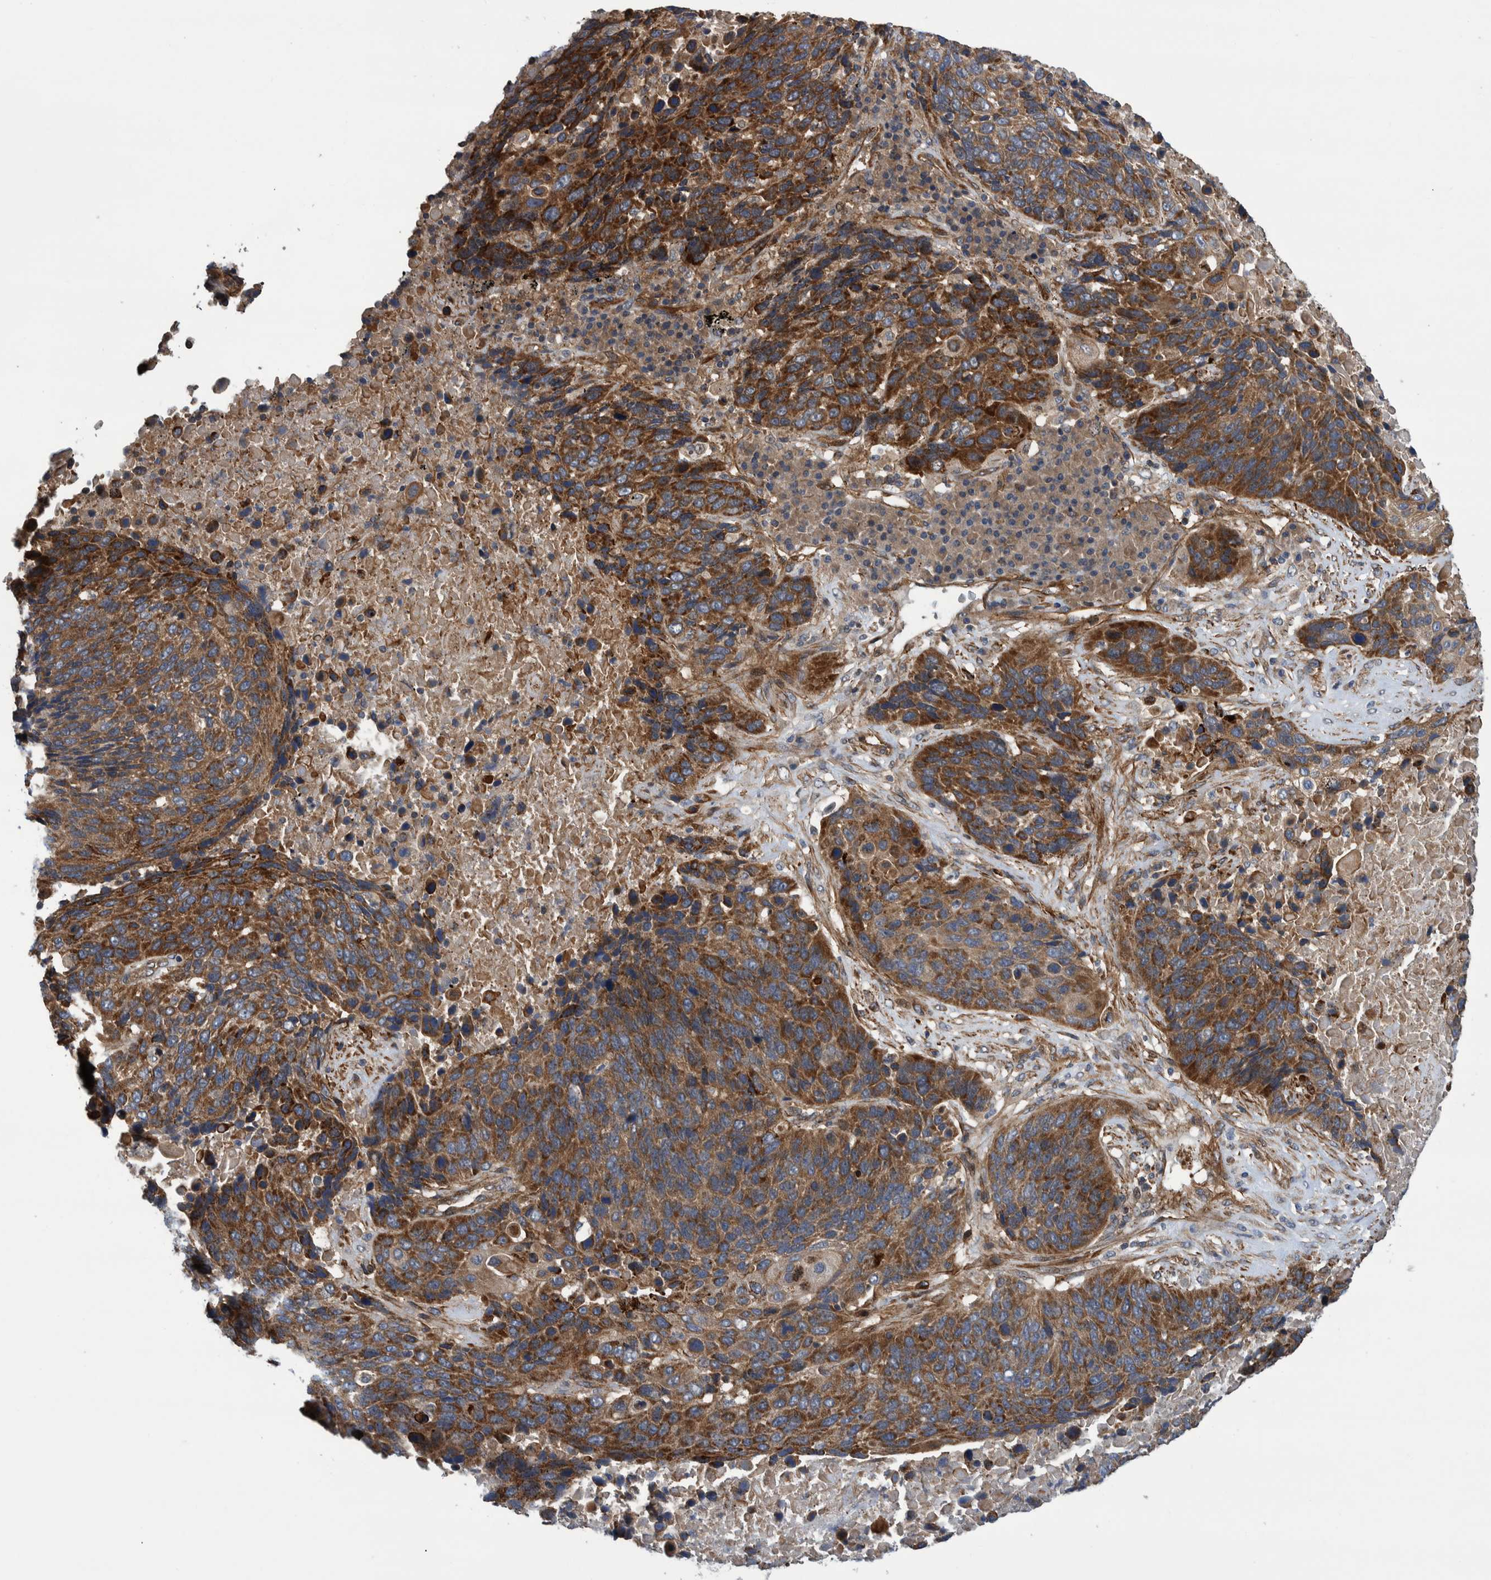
{"staining": {"intensity": "strong", "quantity": ">75%", "location": "cytoplasmic/membranous"}, "tissue": "lung cancer", "cell_type": "Tumor cells", "image_type": "cancer", "snomed": [{"axis": "morphology", "description": "Squamous cell carcinoma, NOS"}, {"axis": "topography", "description": "Lung"}], "caption": "Lung cancer tissue displays strong cytoplasmic/membranous staining in about >75% of tumor cells Using DAB (3,3'-diaminobenzidine) (brown) and hematoxylin (blue) stains, captured at high magnification using brightfield microscopy.", "gene": "GRPEL2", "patient": {"sex": "male", "age": 66}}